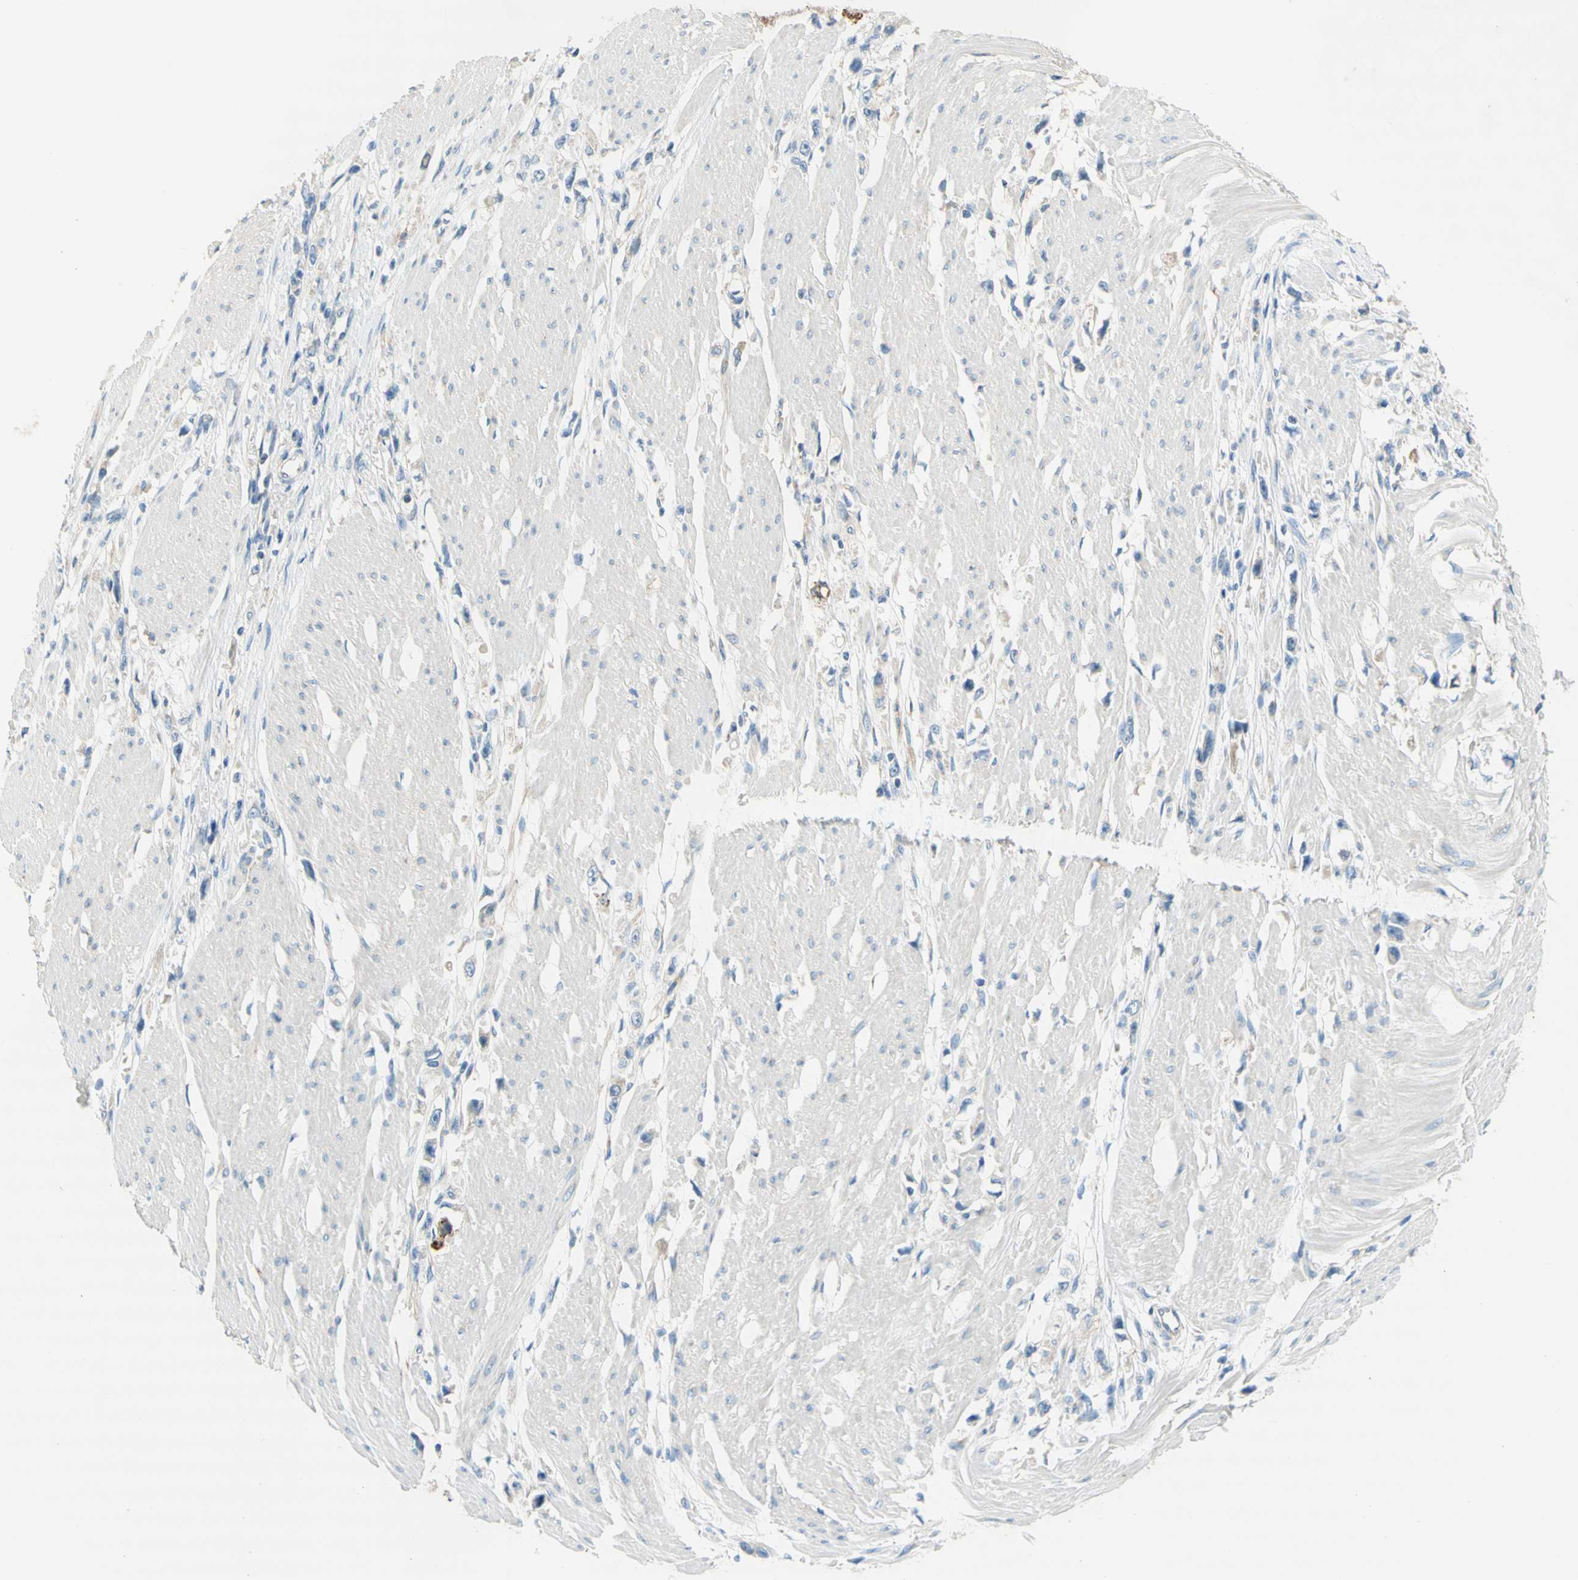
{"staining": {"intensity": "weak", "quantity": "<25%", "location": "cytoplasmic/membranous"}, "tissue": "stomach cancer", "cell_type": "Tumor cells", "image_type": "cancer", "snomed": [{"axis": "morphology", "description": "Adenocarcinoma, NOS"}, {"axis": "topography", "description": "Stomach"}], "caption": "Immunohistochemical staining of human stomach cancer exhibits no significant staining in tumor cells. Nuclei are stained in blue.", "gene": "F3", "patient": {"sex": "female", "age": 59}}